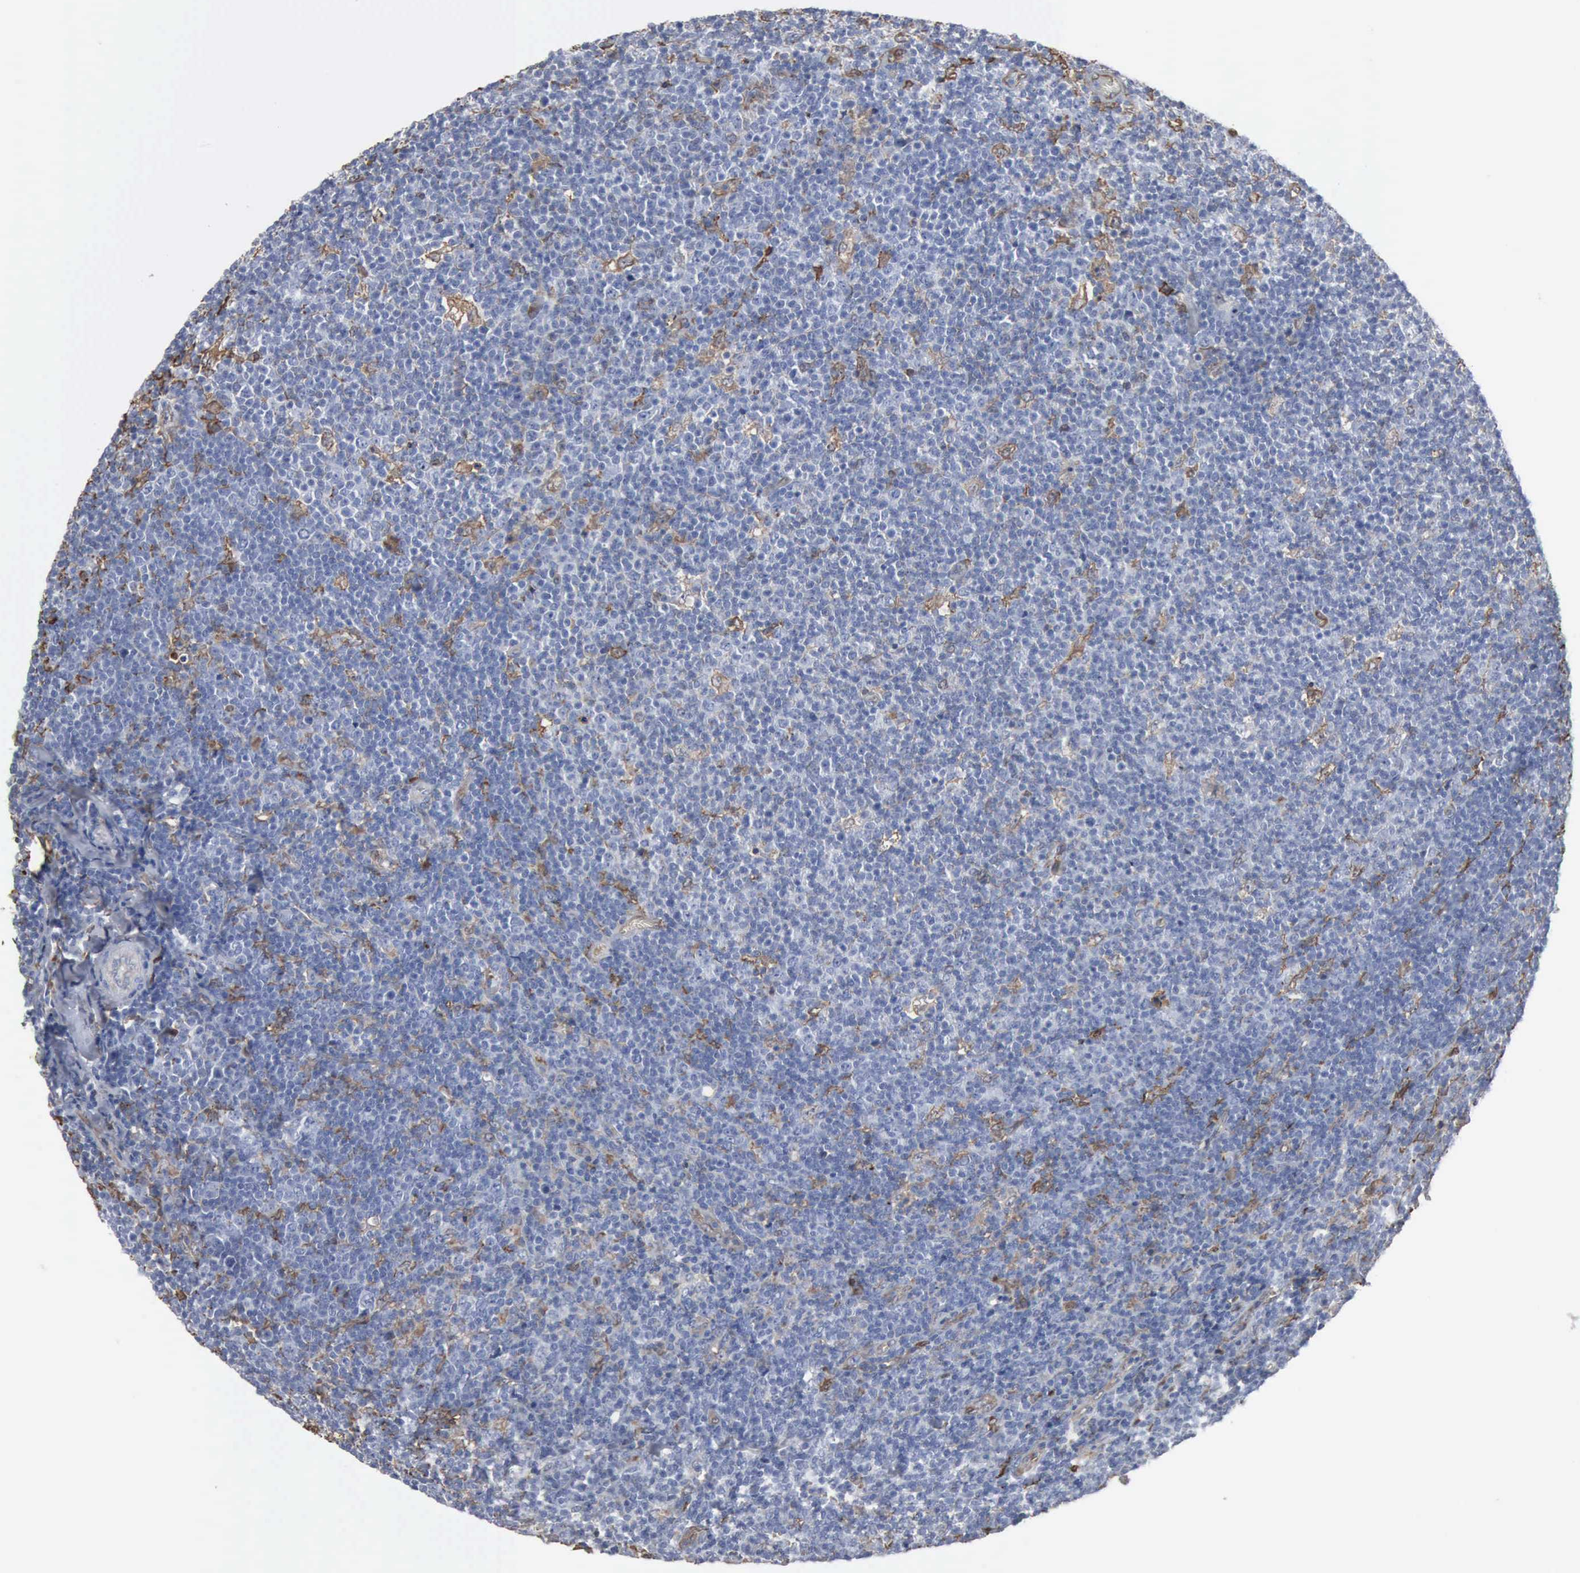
{"staining": {"intensity": "negative", "quantity": "none", "location": "none"}, "tissue": "lymphoma", "cell_type": "Tumor cells", "image_type": "cancer", "snomed": [{"axis": "morphology", "description": "Malignant lymphoma, non-Hodgkin's type, Low grade"}, {"axis": "topography", "description": "Lymph node"}], "caption": "Immunohistochemistry (IHC) of malignant lymphoma, non-Hodgkin's type (low-grade) reveals no staining in tumor cells.", "gene": "FSCN1", "patient": {"sex": "male", "age": 74}}